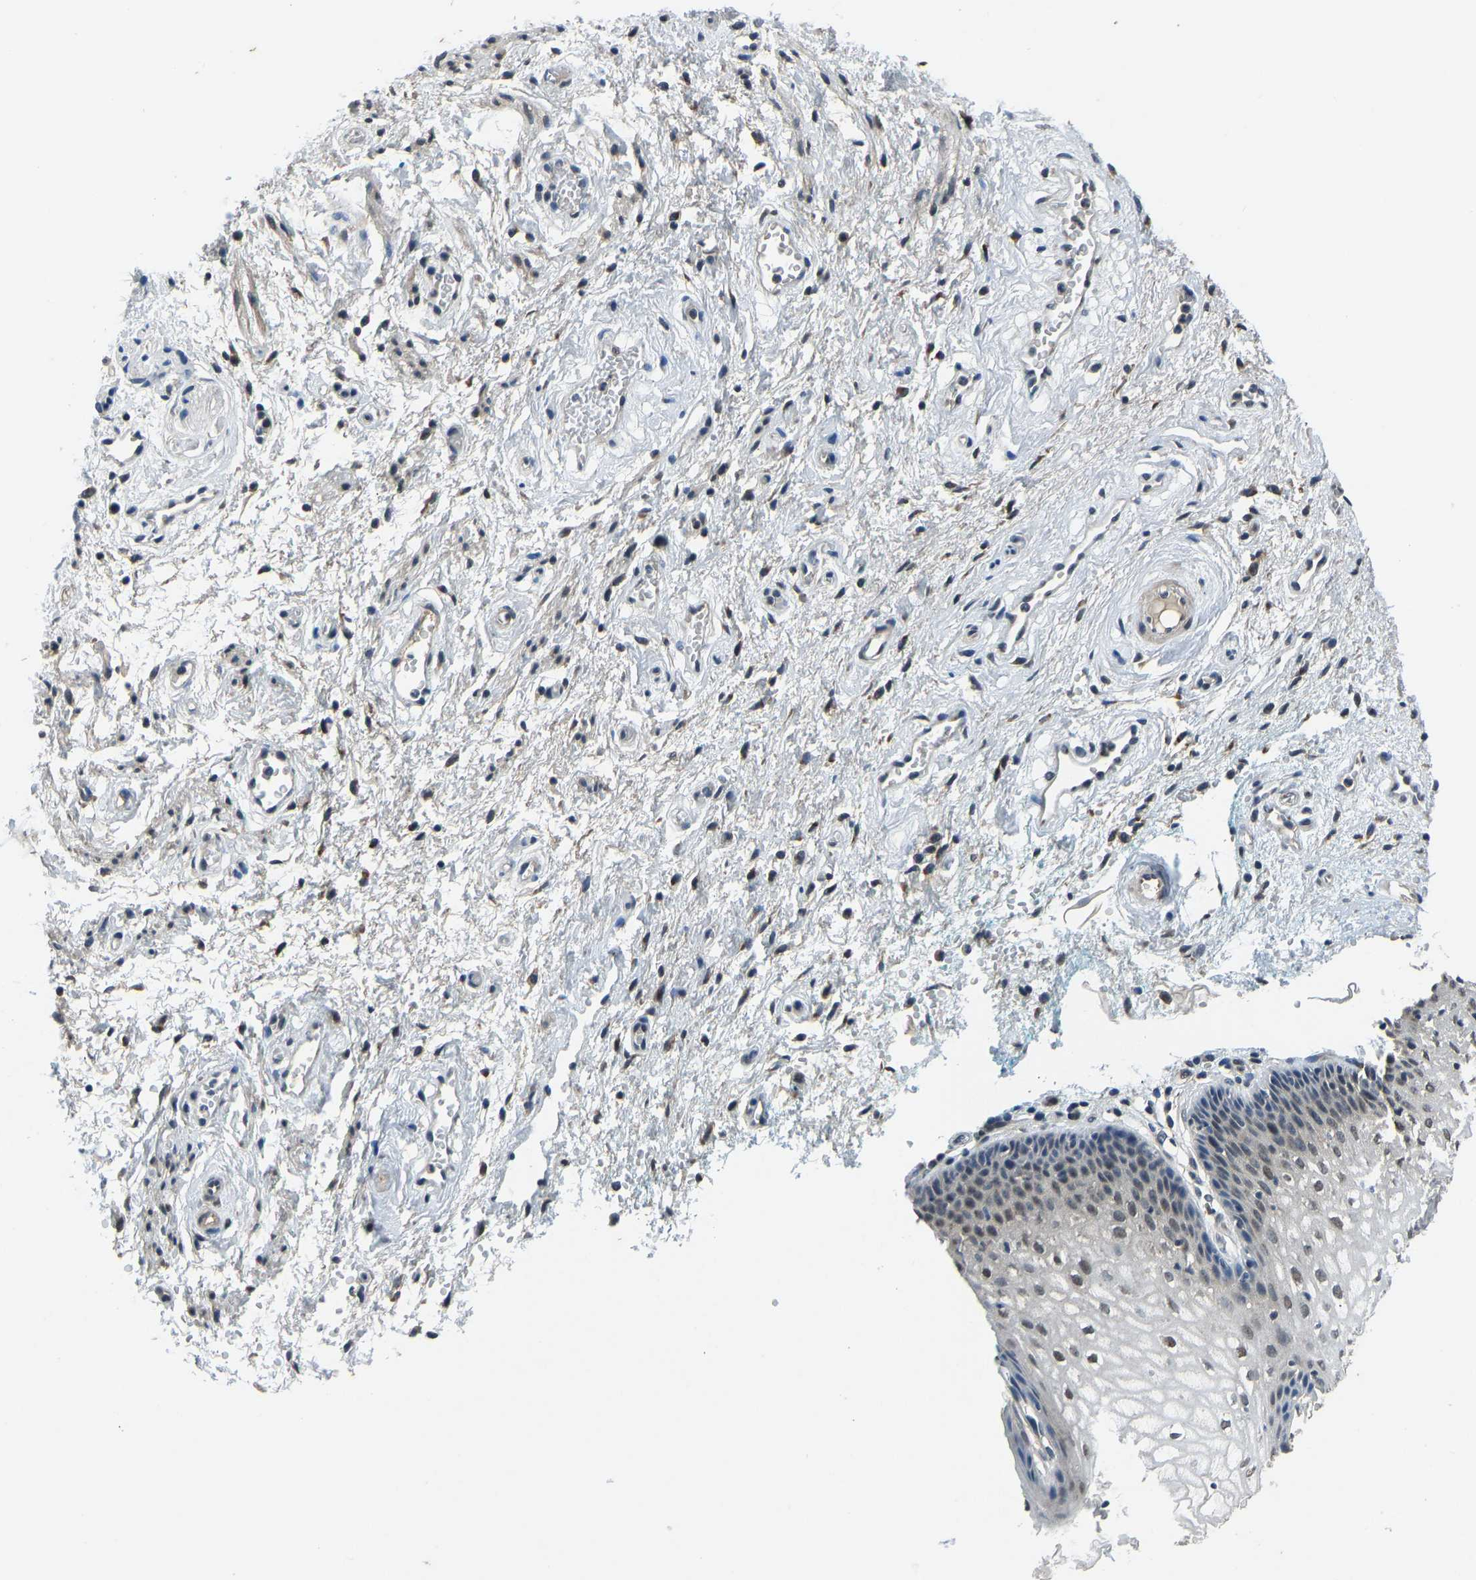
{"staining": {"intensity": "weak", "quantity": ">75%", "location": "nuclear"}, "tissue": "vagina", "cell_type": "Squamous epithelial cells", "image_type": "normal", "snomed": [{"axis": "morphology", "description": "Normal tissue, NOS"}, {"axis": "topography", "description": "Vagina"}], "caption": "Protein expression by immunohistochemistry (IHC) demonstrates weak nuclear staining in about >75% of squamous epithelial cells in benign vagina. Immunohistochemistry stains the protein of interest in brown and the nuclei are stained blue.", "gene": "TOX4", "patient": {"sex": "female", "age": 34}}